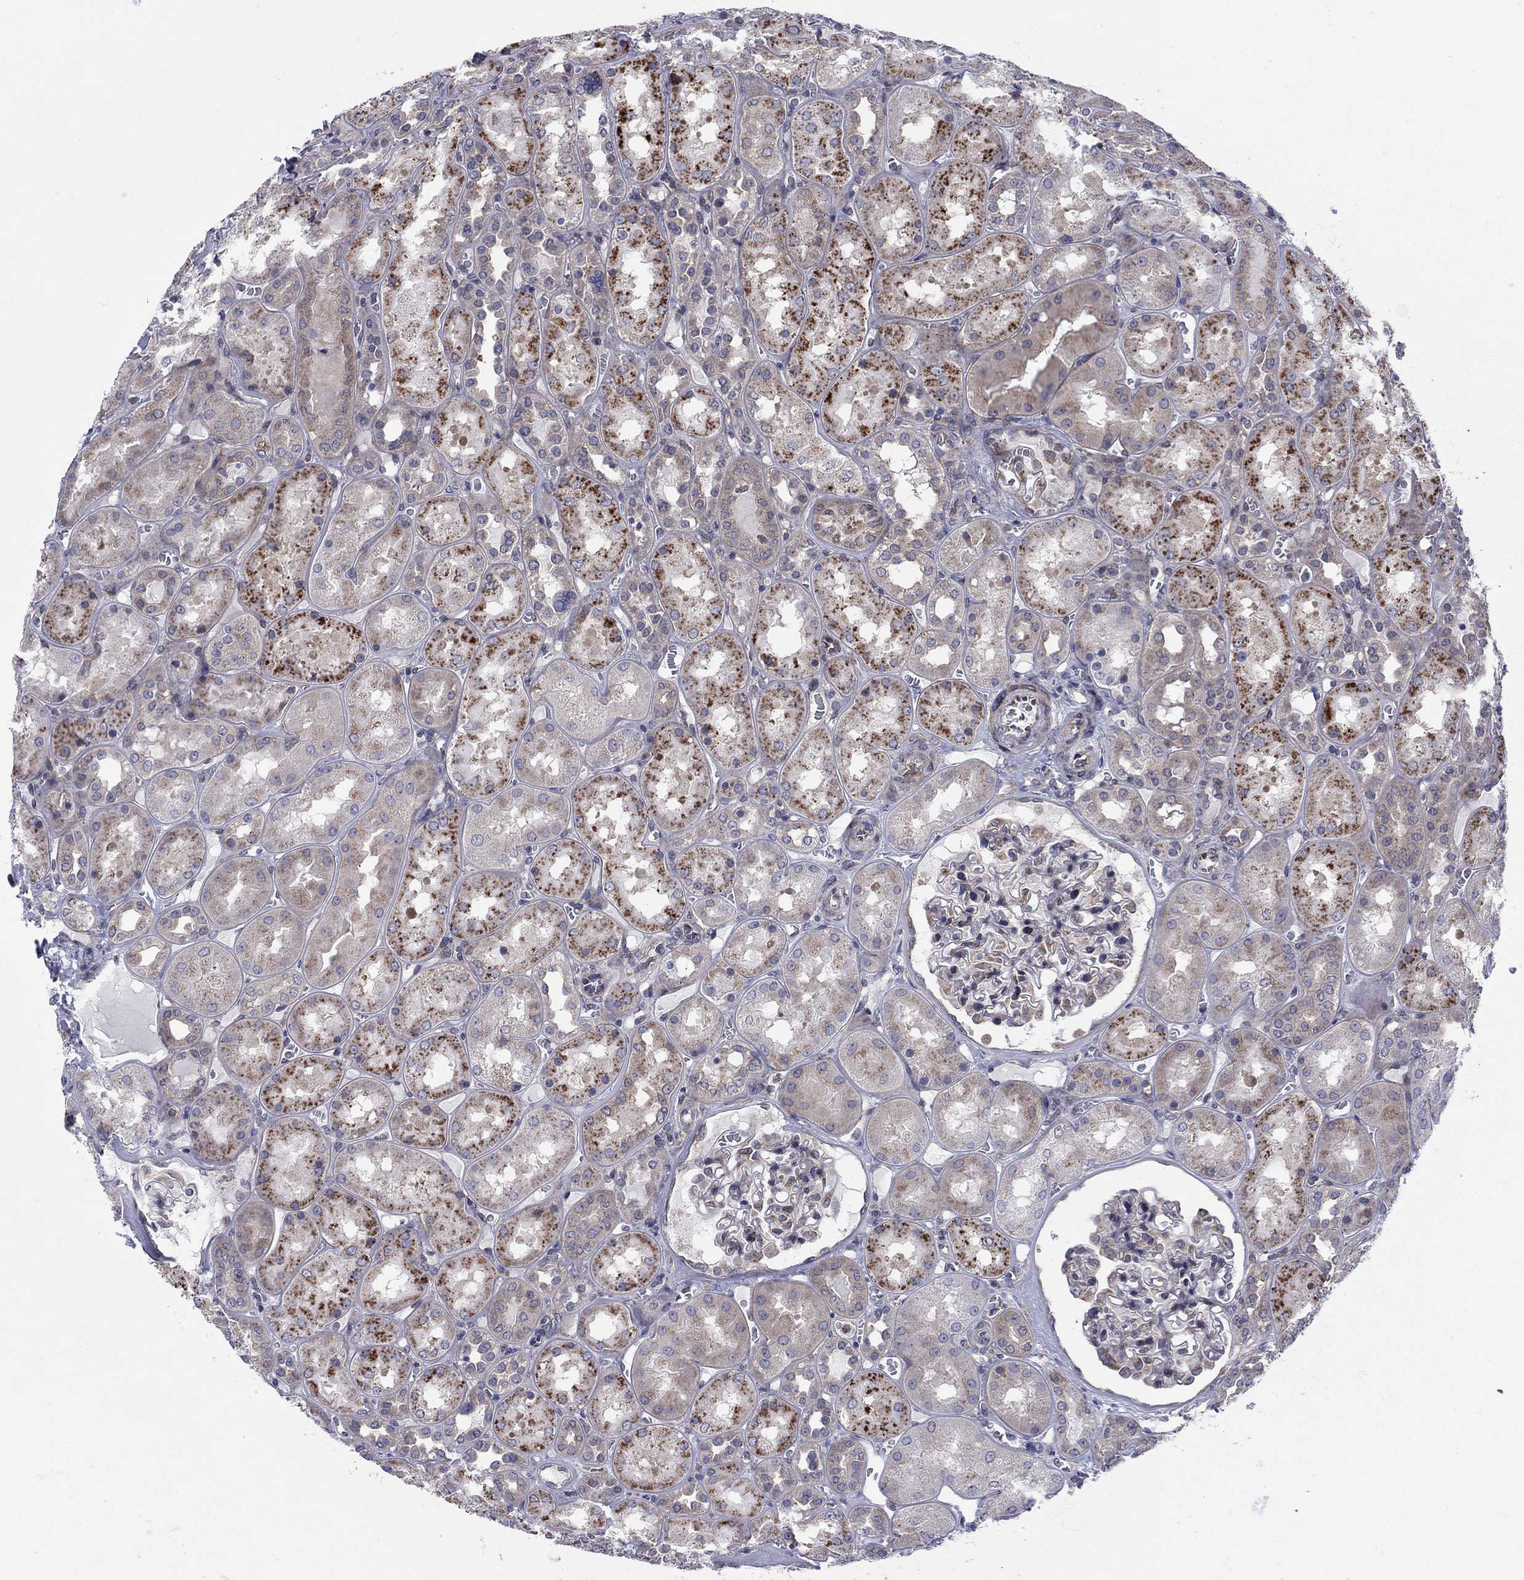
{"staining": {"intensity": "moderate", "quantity": "<25%", "location": "cytoplasmic/membranous"}, "tissue": "kidney", "cell_type": "Cells in glomeruli", "image_type": "normal", "snomed": [{"axis": "morphology", "description": "Normal tissue, NOS"}, {"axis": "topography", "description": "Kidney"}], "caption": "A micrograph showing moderate cytoplasmic/membranous expression in about <25% of cells in glomeruli in normal kidney, as visualized by brown immunohistochemical staining.", "gene": "GPR155", "patient": {"sex": "male", "age": 73}}